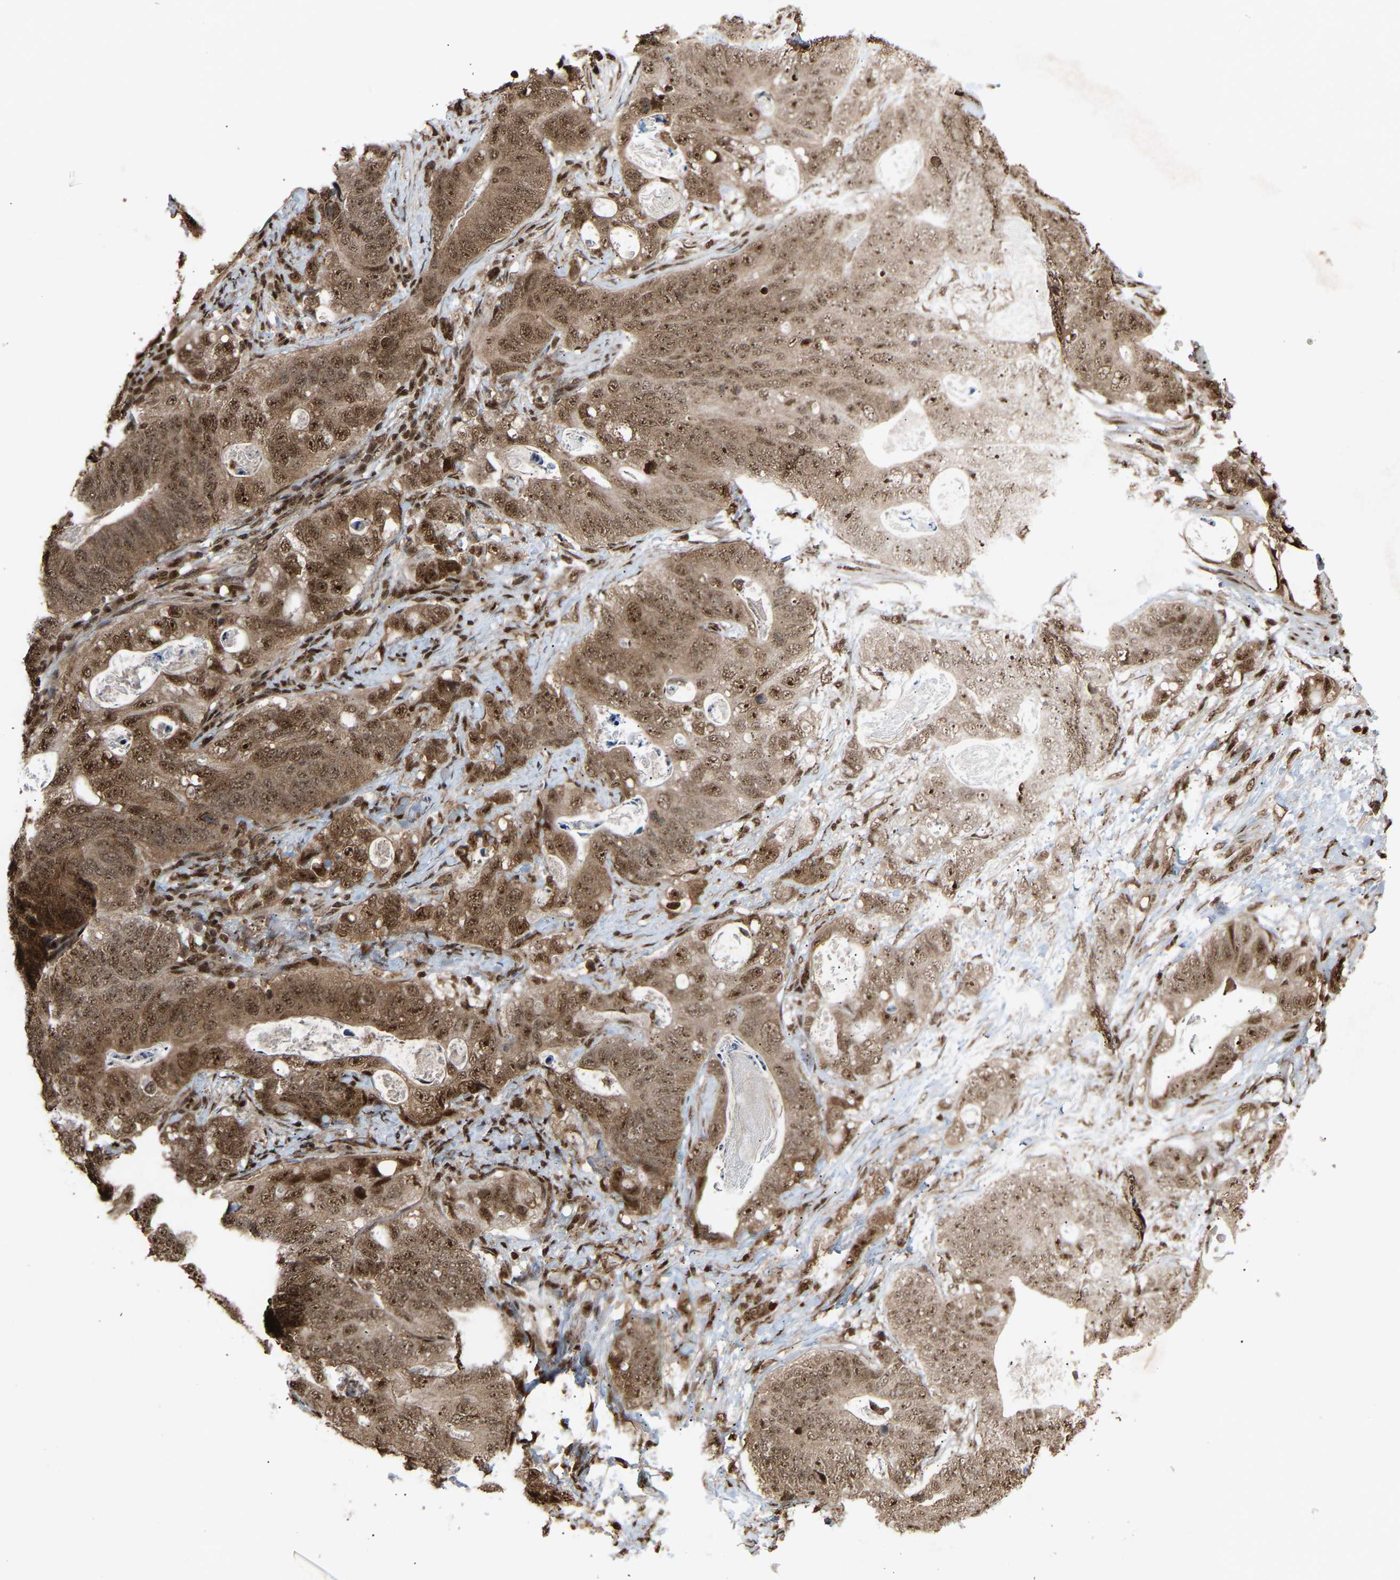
{"staining": {"intensity": "strong", "quantity": ">75%", "location": "cytoplasmic/membranous,nuclear"}, "tissue": "stomach cancer", "cell_type": "Tumor cells", "image_type": "cancer", "snomed": [{"axis": "morphology", "description": "Normal tissue, NOS"}, {"axis": "morphology", "description": "Adenocarcinoma, NOS"}, {"axis": "topography", "description": "Stomach"}], "caption": "Stomach cancer (adenocarcinoma) stained with DAB (3,3'-diaminobenzidine) immunohistochemistry (IHC) shows high levels of strong cytoplasmic/membranous and nuclear positivity in about >75% of tumor cells. (DAB = brown stain, brightfield microscopy at high magnification).", "gene": "ALYREF", "patient": {"sex": "female", "age": 89}}